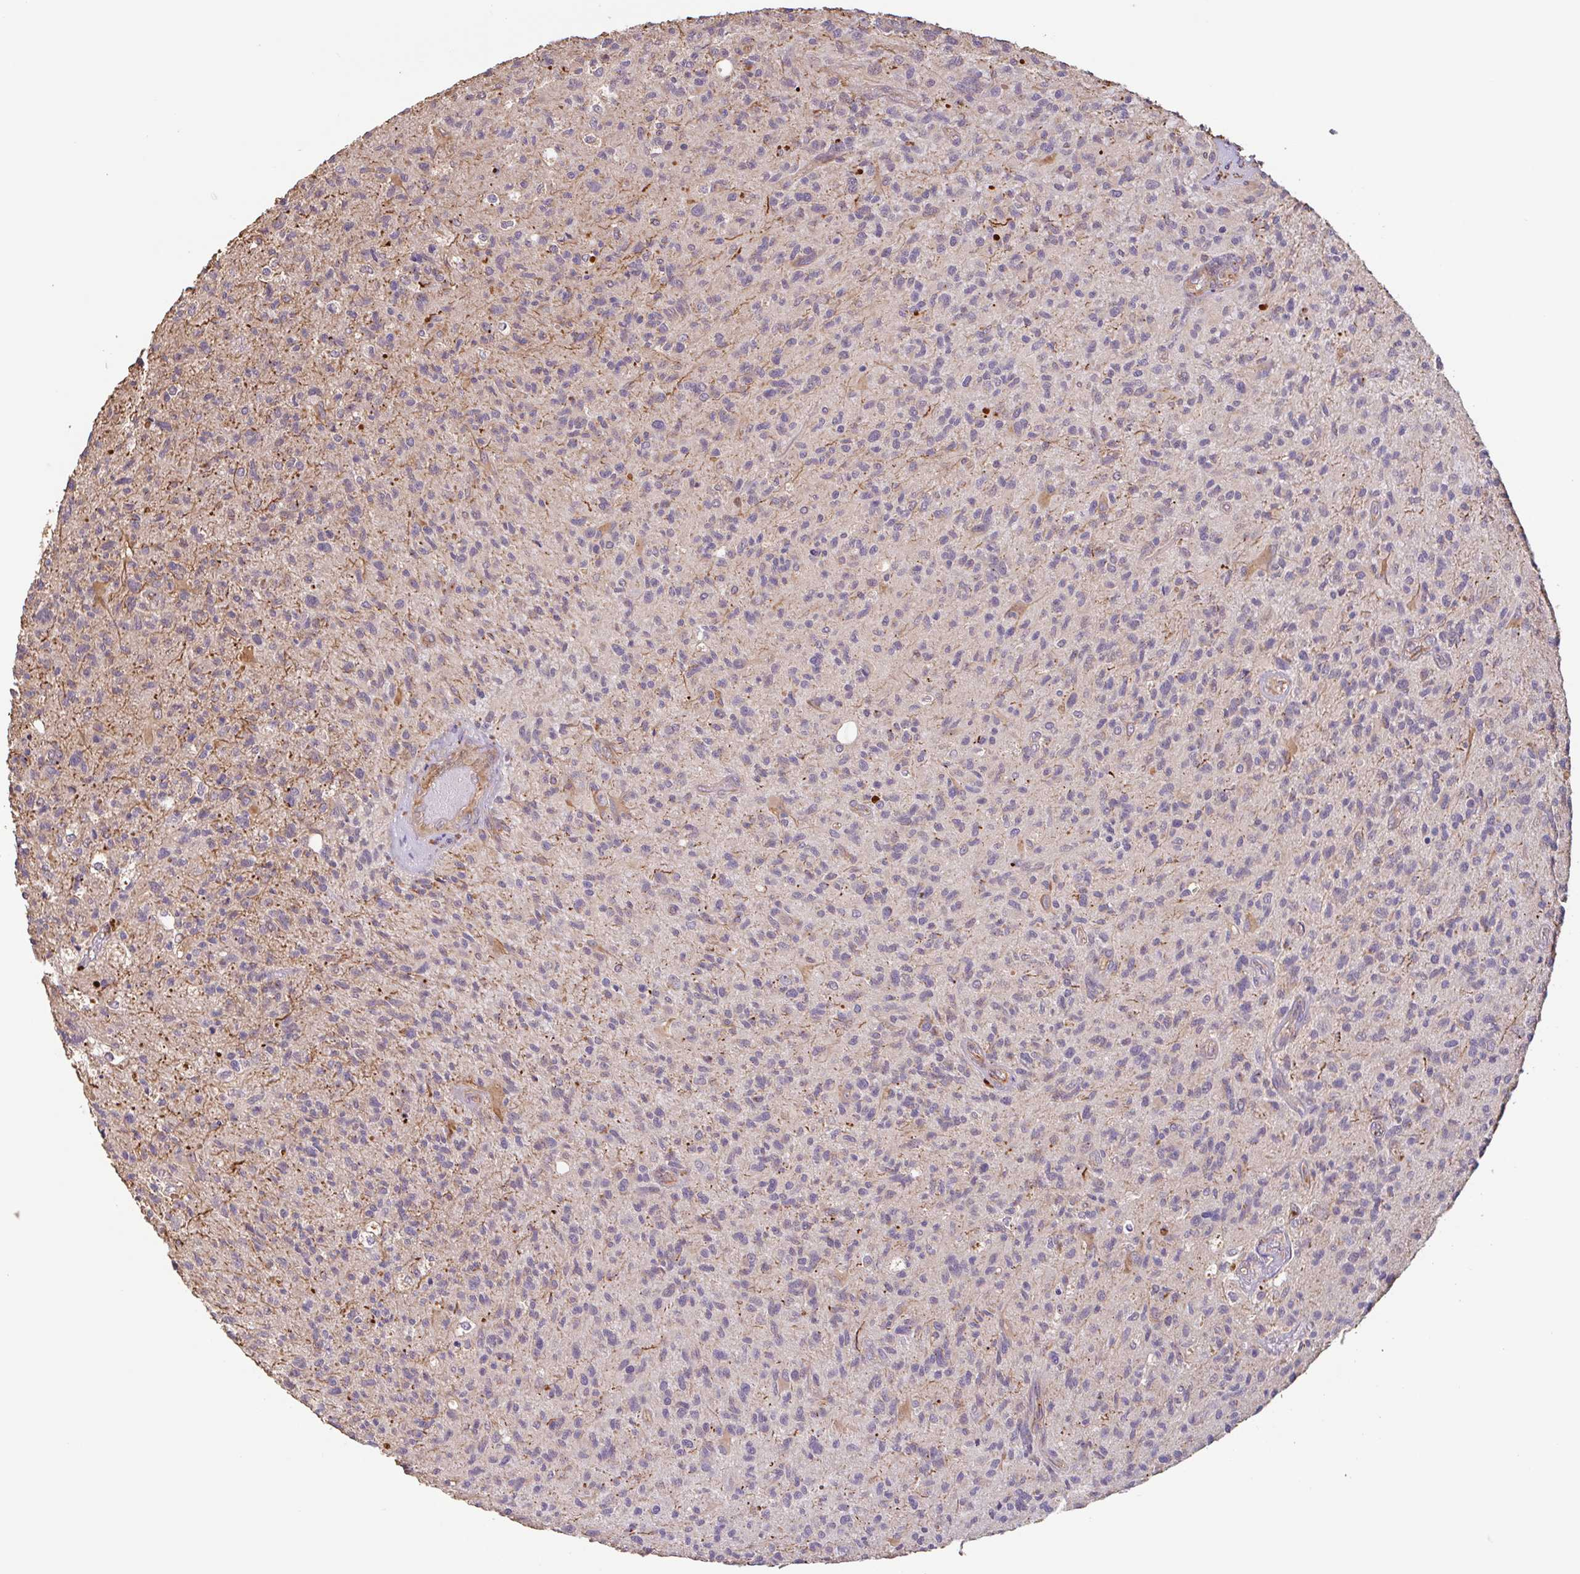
{"staining": {"intensity": "negative", "quantity": "none", "location": "none"}, "tissue": "glioma", "cell_type": "Tumor cells", "image_type": "cancer", "snomed": [{"axis": "morphology", "description": "Glioma, malignant, High grade"}, {"axis": "topography", "description": "Brain"}], "caption": "Glioma was stained to show a protein in brown. There is no significant expression in tumor cells.", "gene": "ZNF790", "patient": {"sex": "female", "age": 70}}